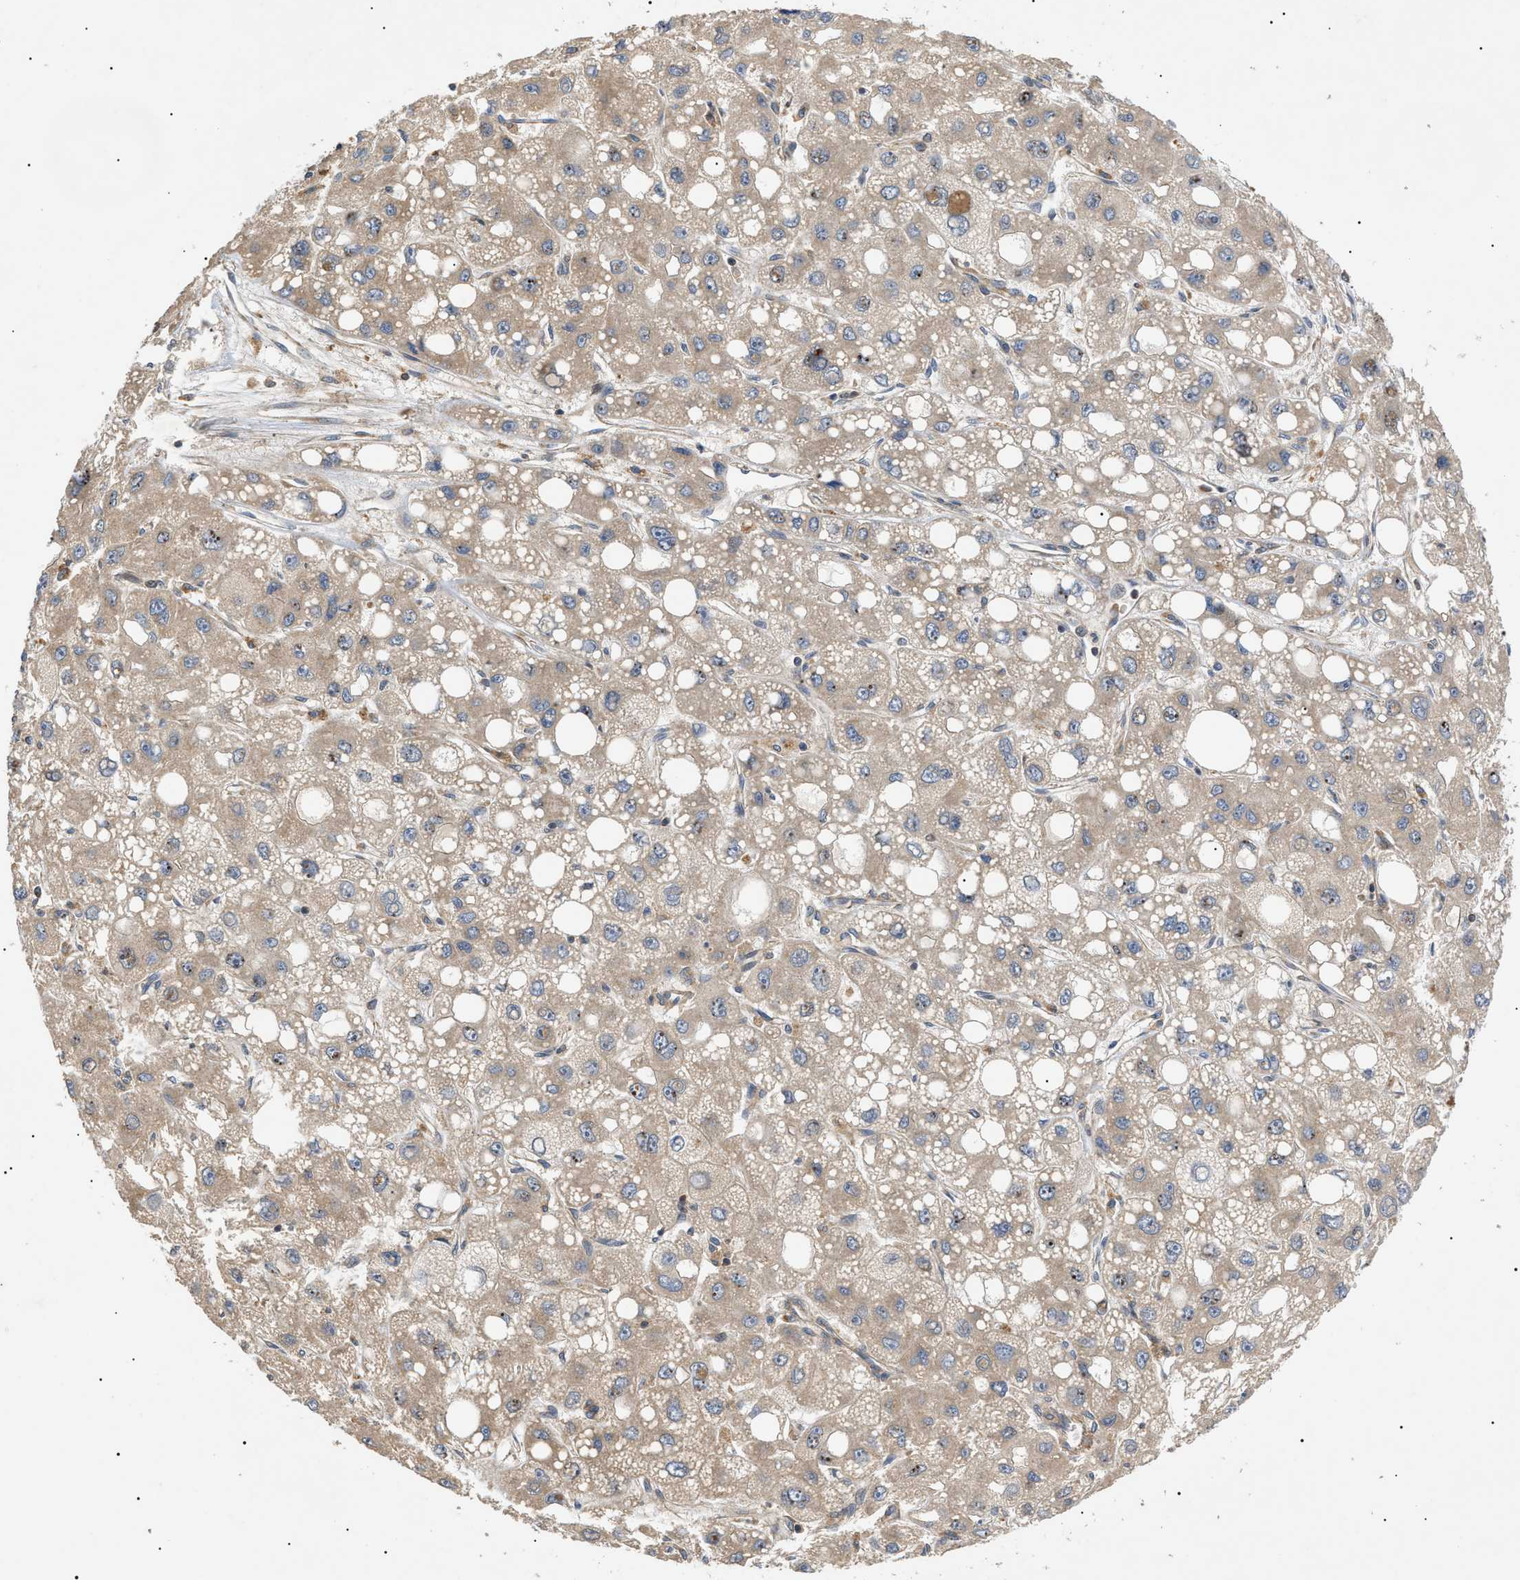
{"staining": {"intensity": "weak", "quantity": ">75%", "location": "cytoplasmic/membranous,nuclear"}, "tissue": "liver cancer", "cell_type": "Tumor cells", "image_type": "cancer", "snomed": [{"axis": "morphology", "description": "Carcinoma, Hepatocellular, NOS"}, {"axis": "topography", "description": "Liver"}], "caption": "Immunohistochemistry staining of liver cancer, which demonstrates low levels of weak cytoplasmic/membranous and nuclear staining in about >75% of tumor cells indicating weak cytoplasmic/membranous and nuclear protein positivity. The staining was performed using DAB (brown) for protein detection and nuclei were counterstained in hematoxylin (blue).", "gene": "PPM1B", "patient": {"sex": "male", "age": 55}}